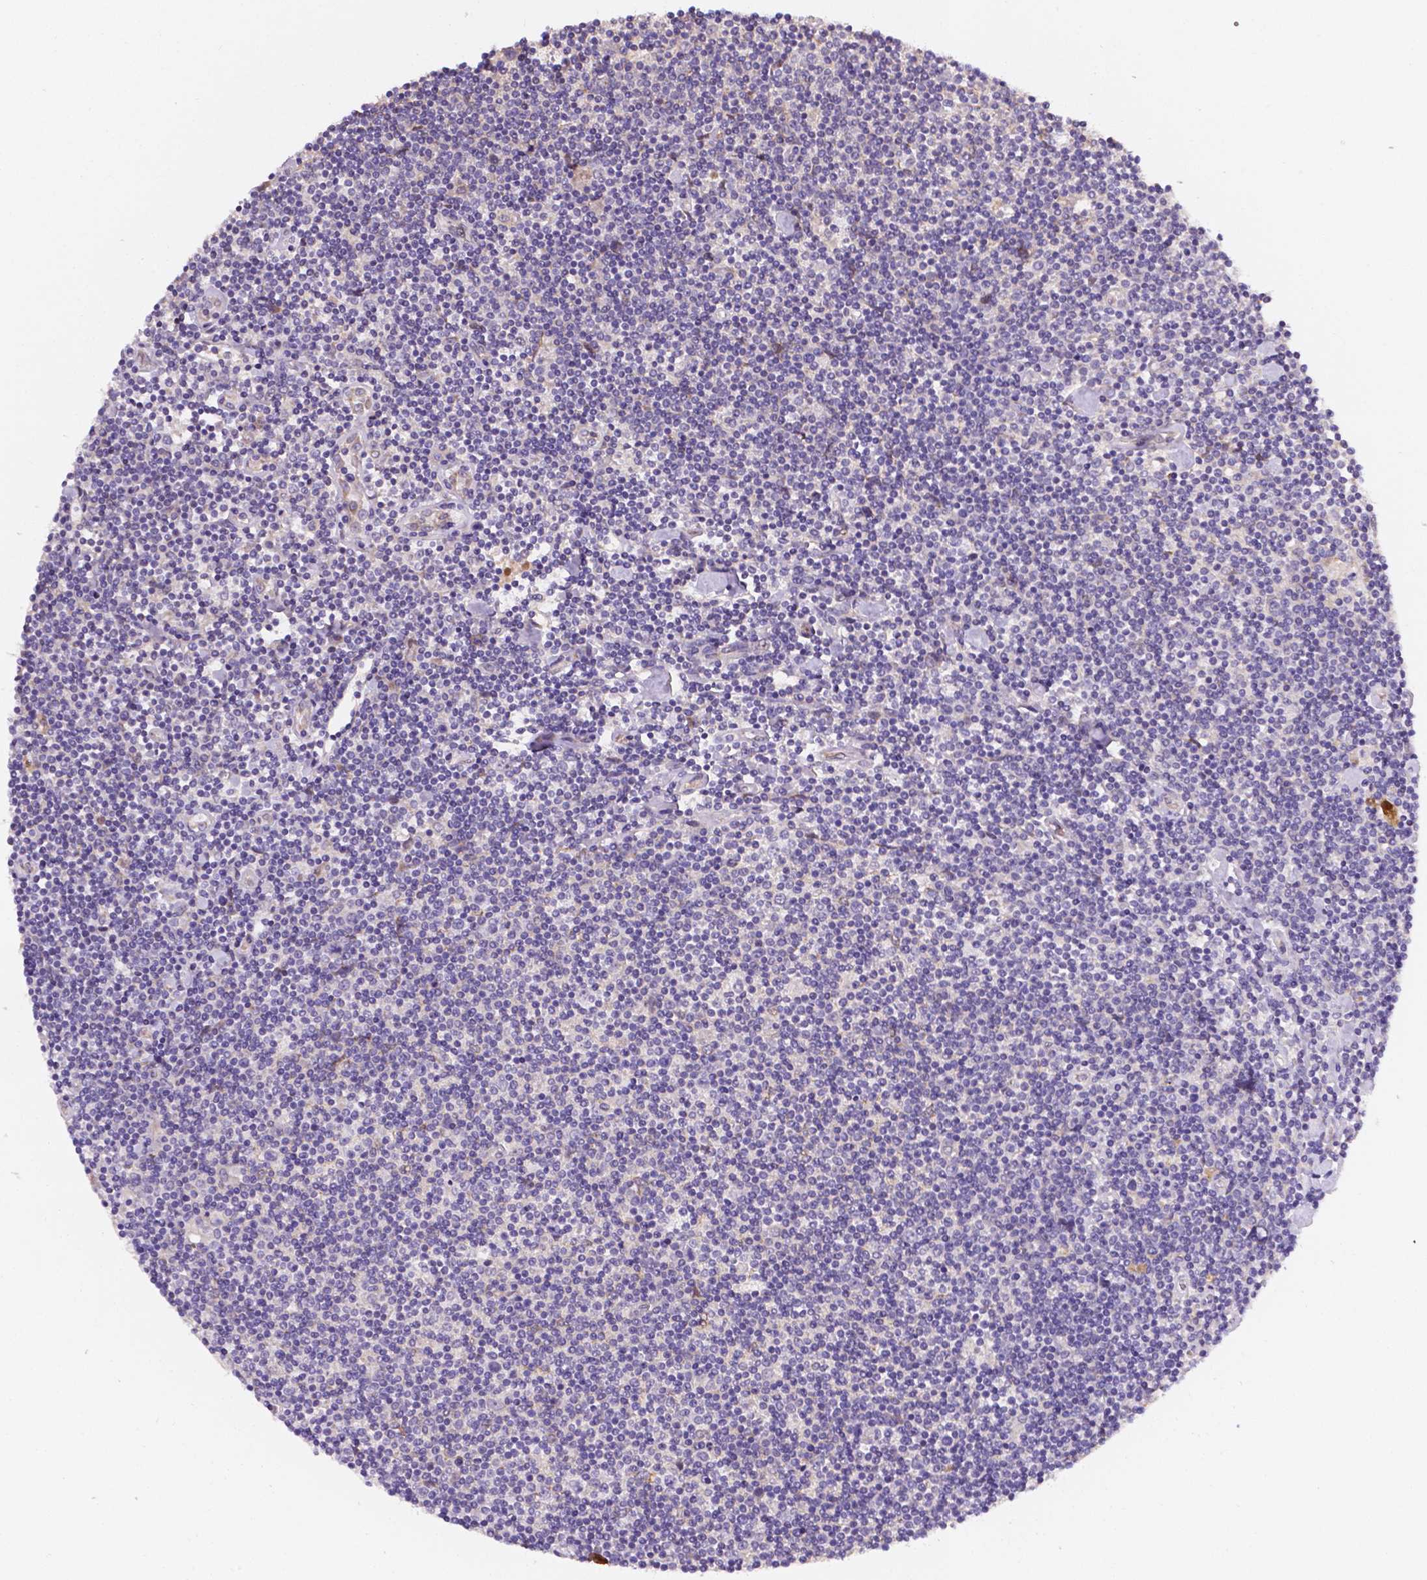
{"staining": {"intensity": "negative", "quantity": "none", "location": "none"}, "tissue": "lymphoma", "cell_type": "Tumor cells", "image_type": "cancer", "snomed": [{"axis": "morphology", "description": "Hodgkin's disease, NOS"}, {"axis": "topography", "description": "Lymph node"}], "caption": "DAB immunohistochemical staining of human lymphoma reveals no significant staining in tumor cells. Brightfield microscopy of immunohistochemistry stained with DAB (3,3'-diaminobenzidine) (brown) and hematoxylin (blue), captured at high magnification.", "gene": "TM4SF20", "patient": {"sex": "male", "age": 40}}